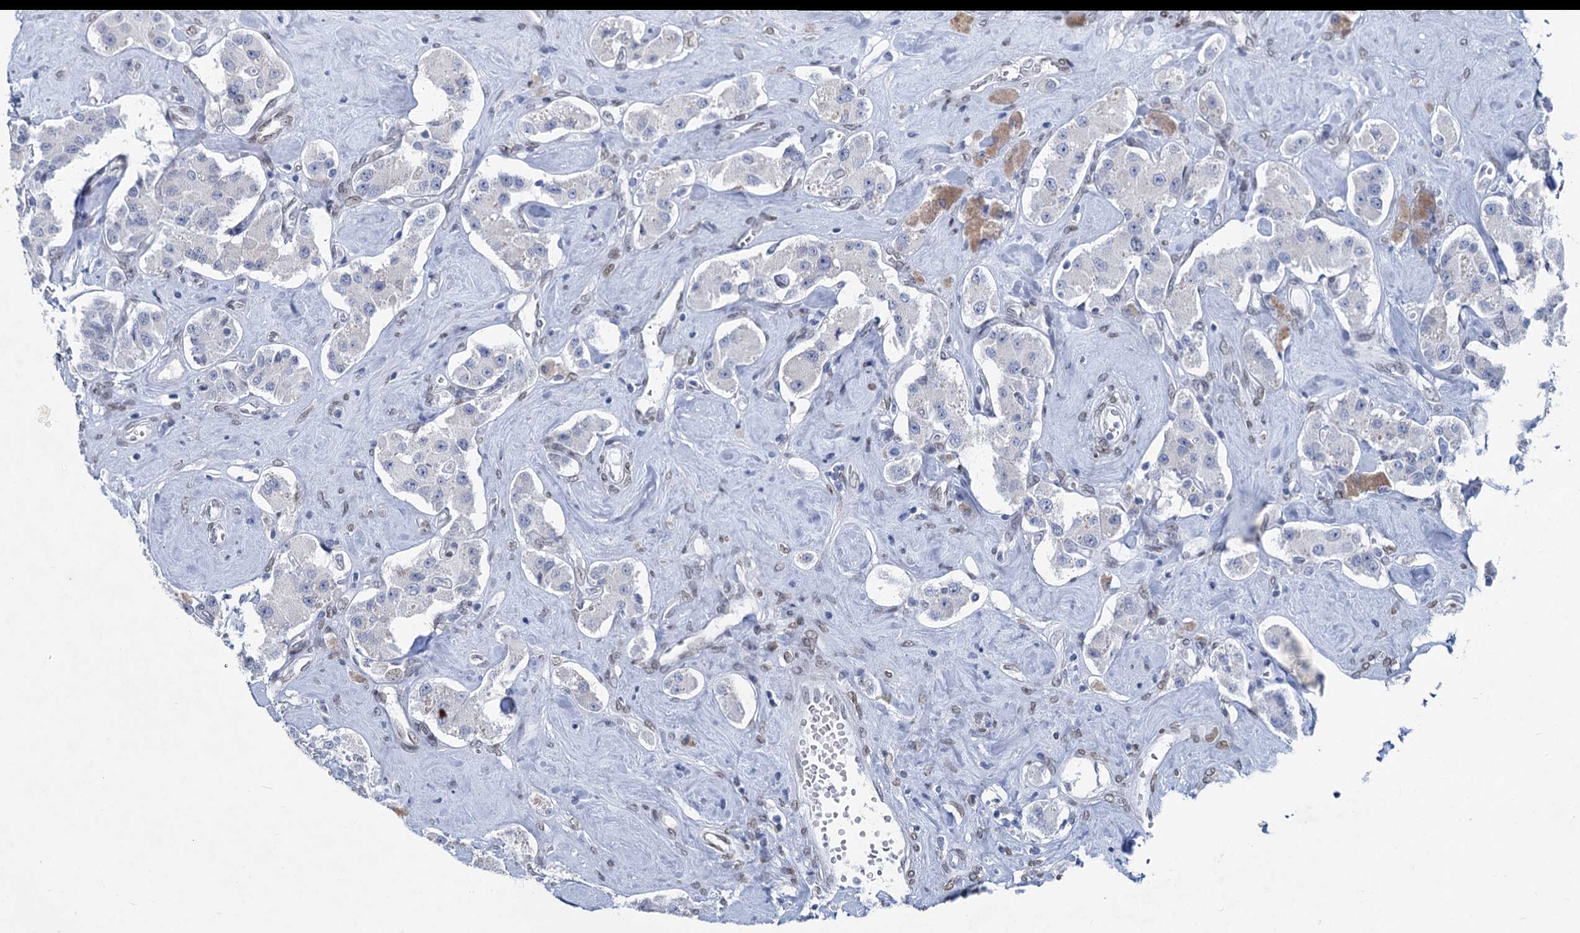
{"staining": {"intensity": "negative", "quantity": "none", "location": "none"}, "tissue": "carcinoid", "cell_type": "Tumor cells", "image_type": "cancer", "snomed": [{"axis": "morphology", "description": "Carcinoid, malignant, NOS"}, {"axis": "topography", "description": "Pancreas"}], "caption": "High power microscopy micrograph of an immunohistochemistry photomicrograph of carcinoid, revealing no significant positivity in tumor cells.", "gene": "PRSS35", "patient": {"sex": "male", "age": 41}}